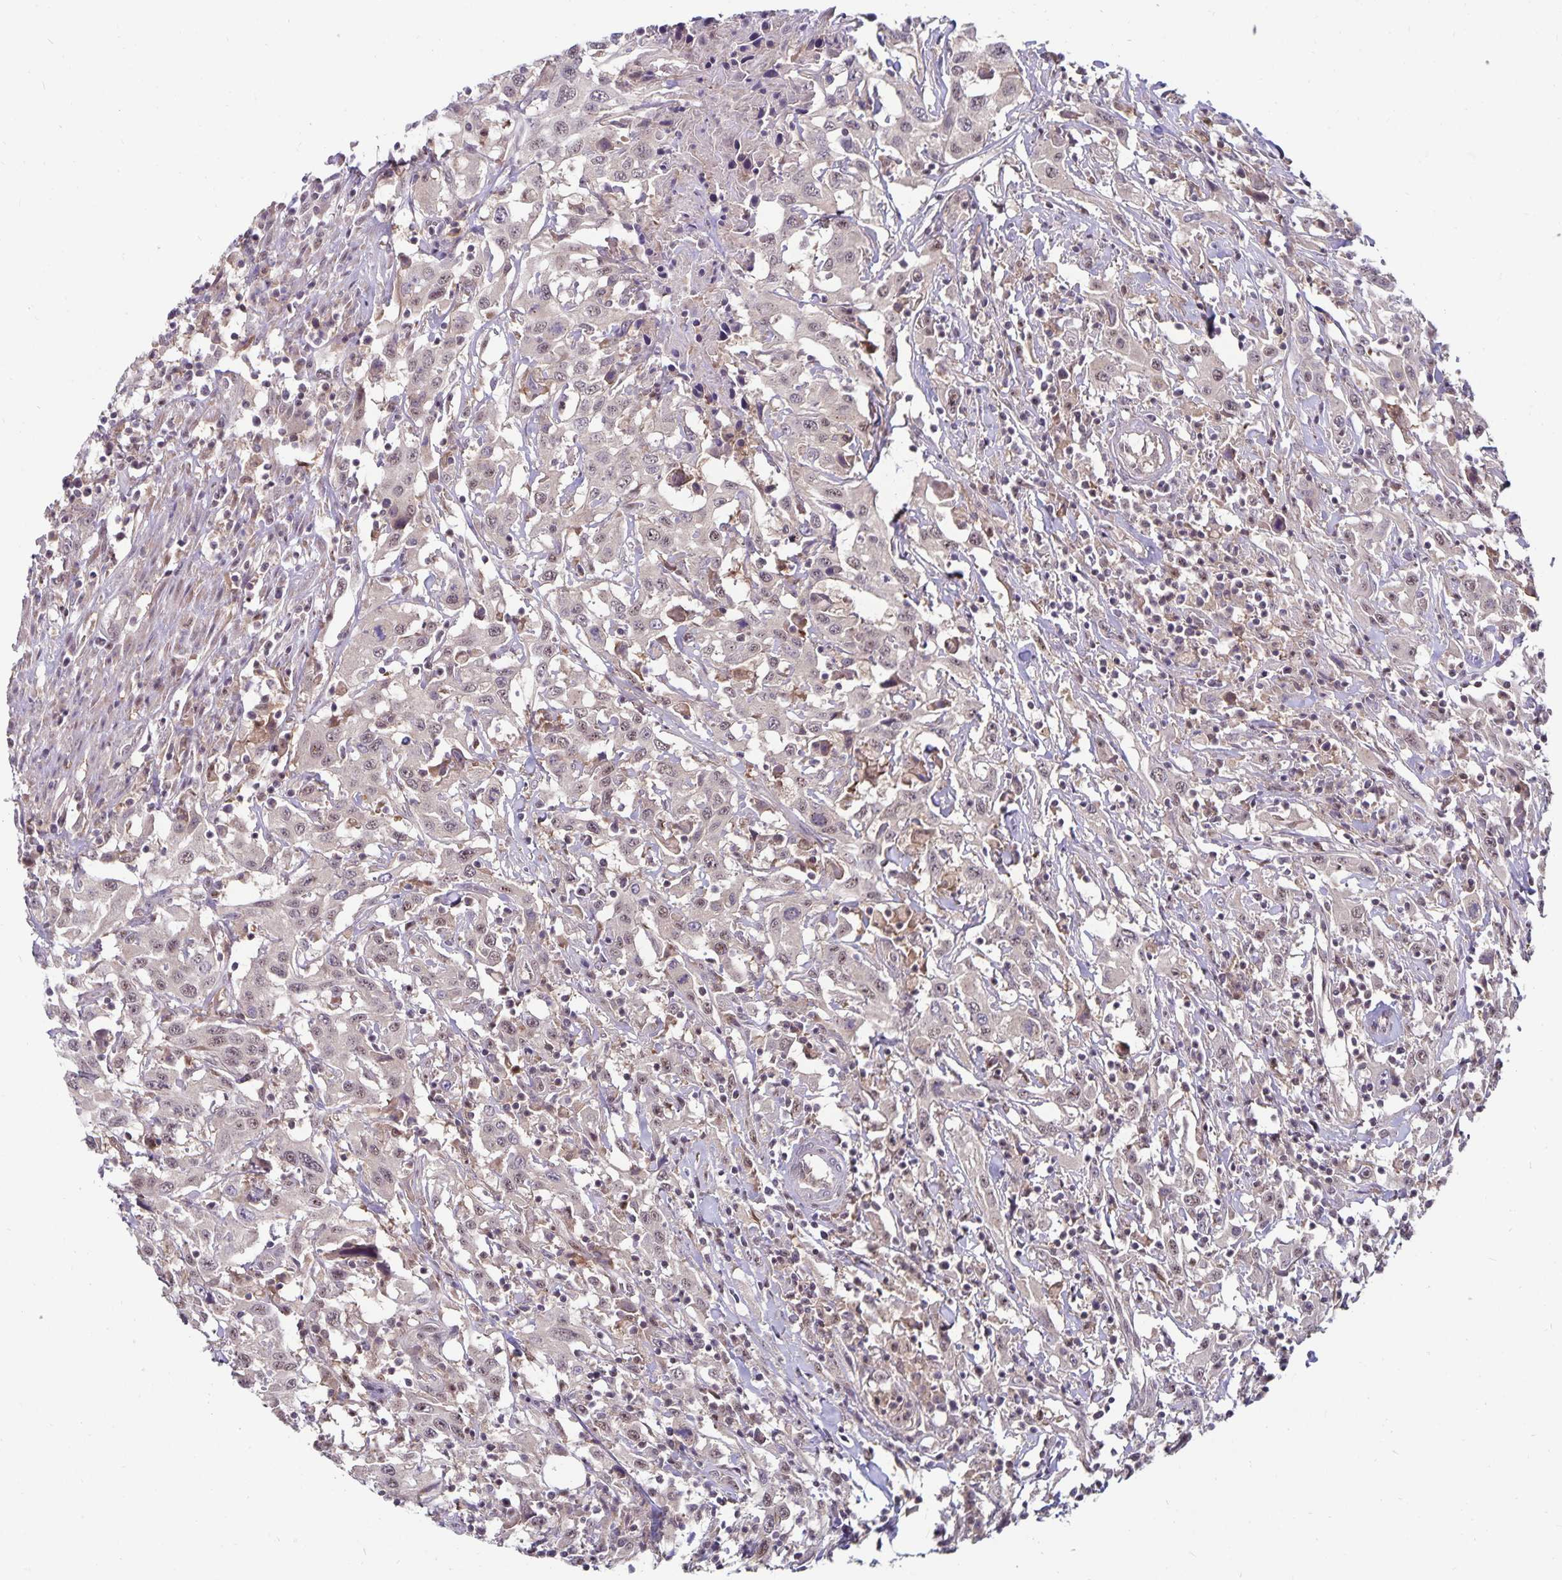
{"staining": {"intensity": "weak", "quantity": "<25%", "location": "nuclear"}, "tissue": "urothelial cancer", "cell_type": "Tumor cells", "image_type": "cancer", "snomed": [{"axis": "morphology", "description": "Urothelial carcinoma, High grade"}, {"axis": "topography", "description": "Urinary bladder"}], "caption": "This is an immunohistochemistry (IHC) photomicrograph of urothelial cancer. There is no expression in tumor cells.", "gene": "EXOC6B", "patient": {"sex": "male", "age": 61}}